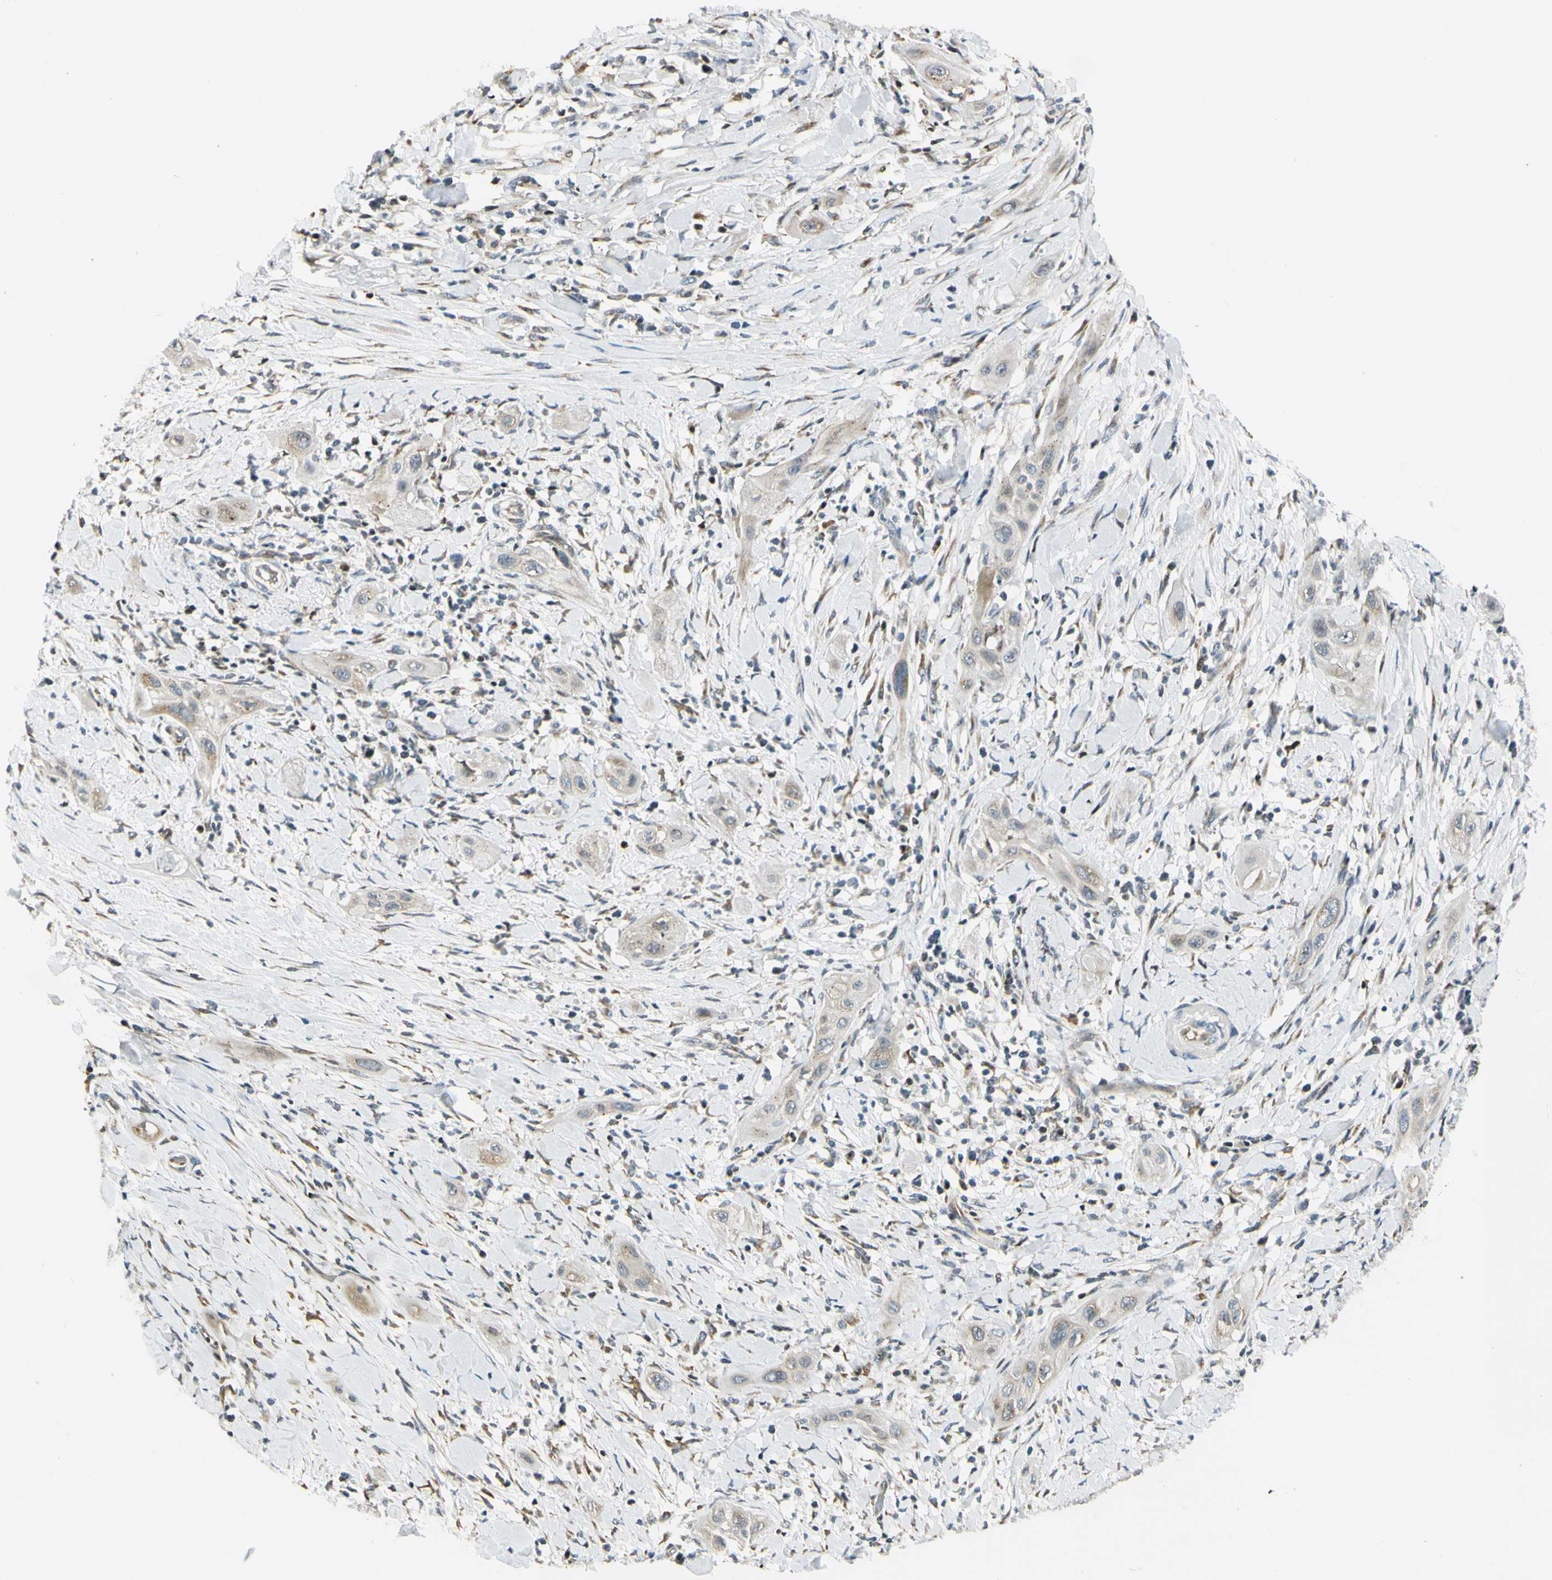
{"staining": {"intensity": "weak", "quantity": "<25%", "location": "cytoplasmic/membranous"}, "tissue": "lung cancer", "cell_type": "Tumor cells", "image_type": "cancer", "snomed": [{"axis": "morphology", "description": "Squamous cell carcinoma, NOS"}, {"axis": "topography", "description": "Lung"}], "caption": "Squamous cell carcinoma (lung) stained for a protein using IHC reveals no expression tumor cells.", "gene": "NPDC1", "patient": {"sex": "female", "age": 47}}